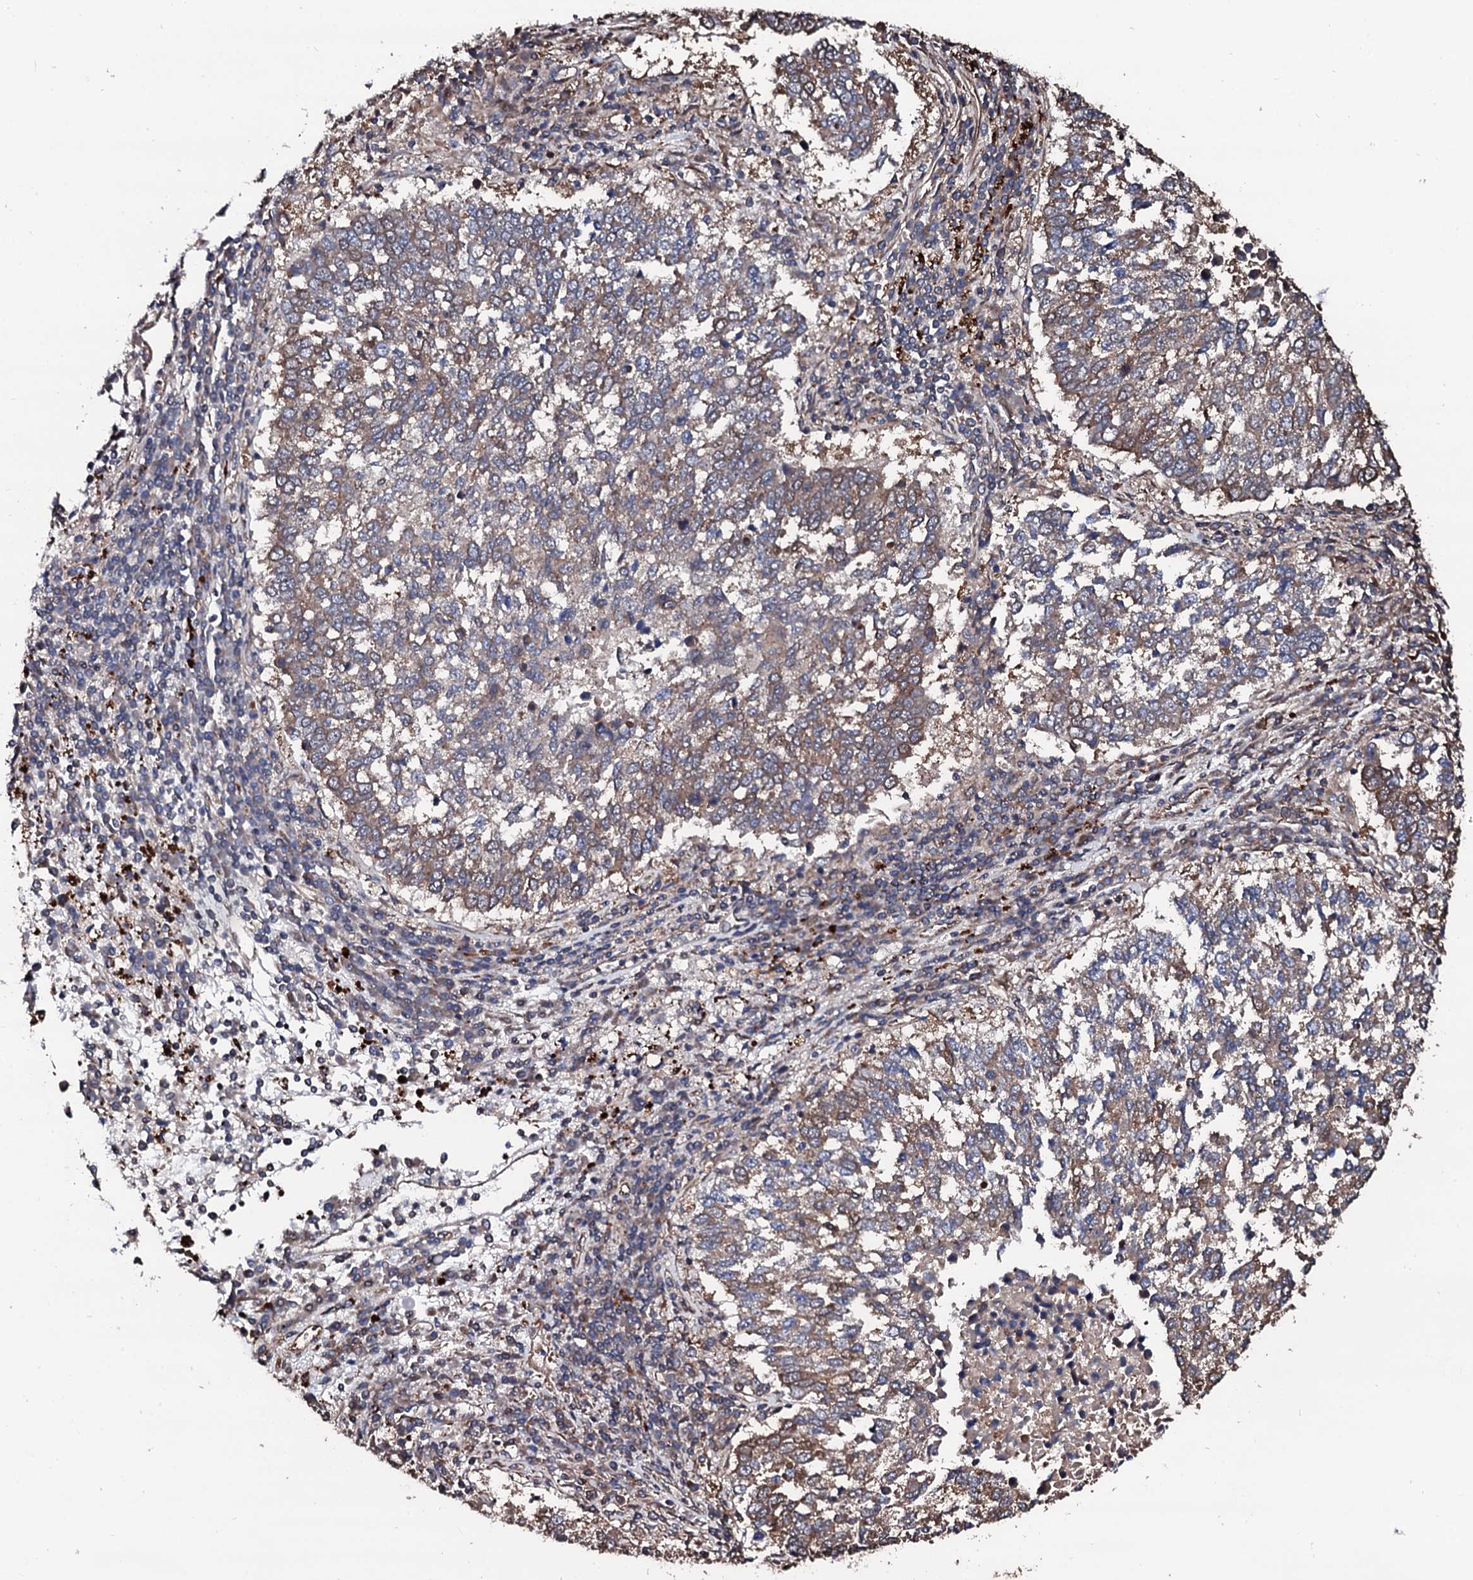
{"staining": {"intensity": "weak", "quantity": "25%-75%", "location": "cytoplasmic/membranous"}, "tissue": "lung cancer", "cell_type": "Tumor cells", "image_type": "cancer", "snomed": [{"axis": "morphology", "description": "Squamous cell carcinoma, NOS"}, {"axis": "topography", "description": "Lung"}], "caption": "Lung cancer stained with a protein marker reveals weak staining in tumor cells.", "gene": "CKAP5", "patient": {"sex": "male", "age": 73}}